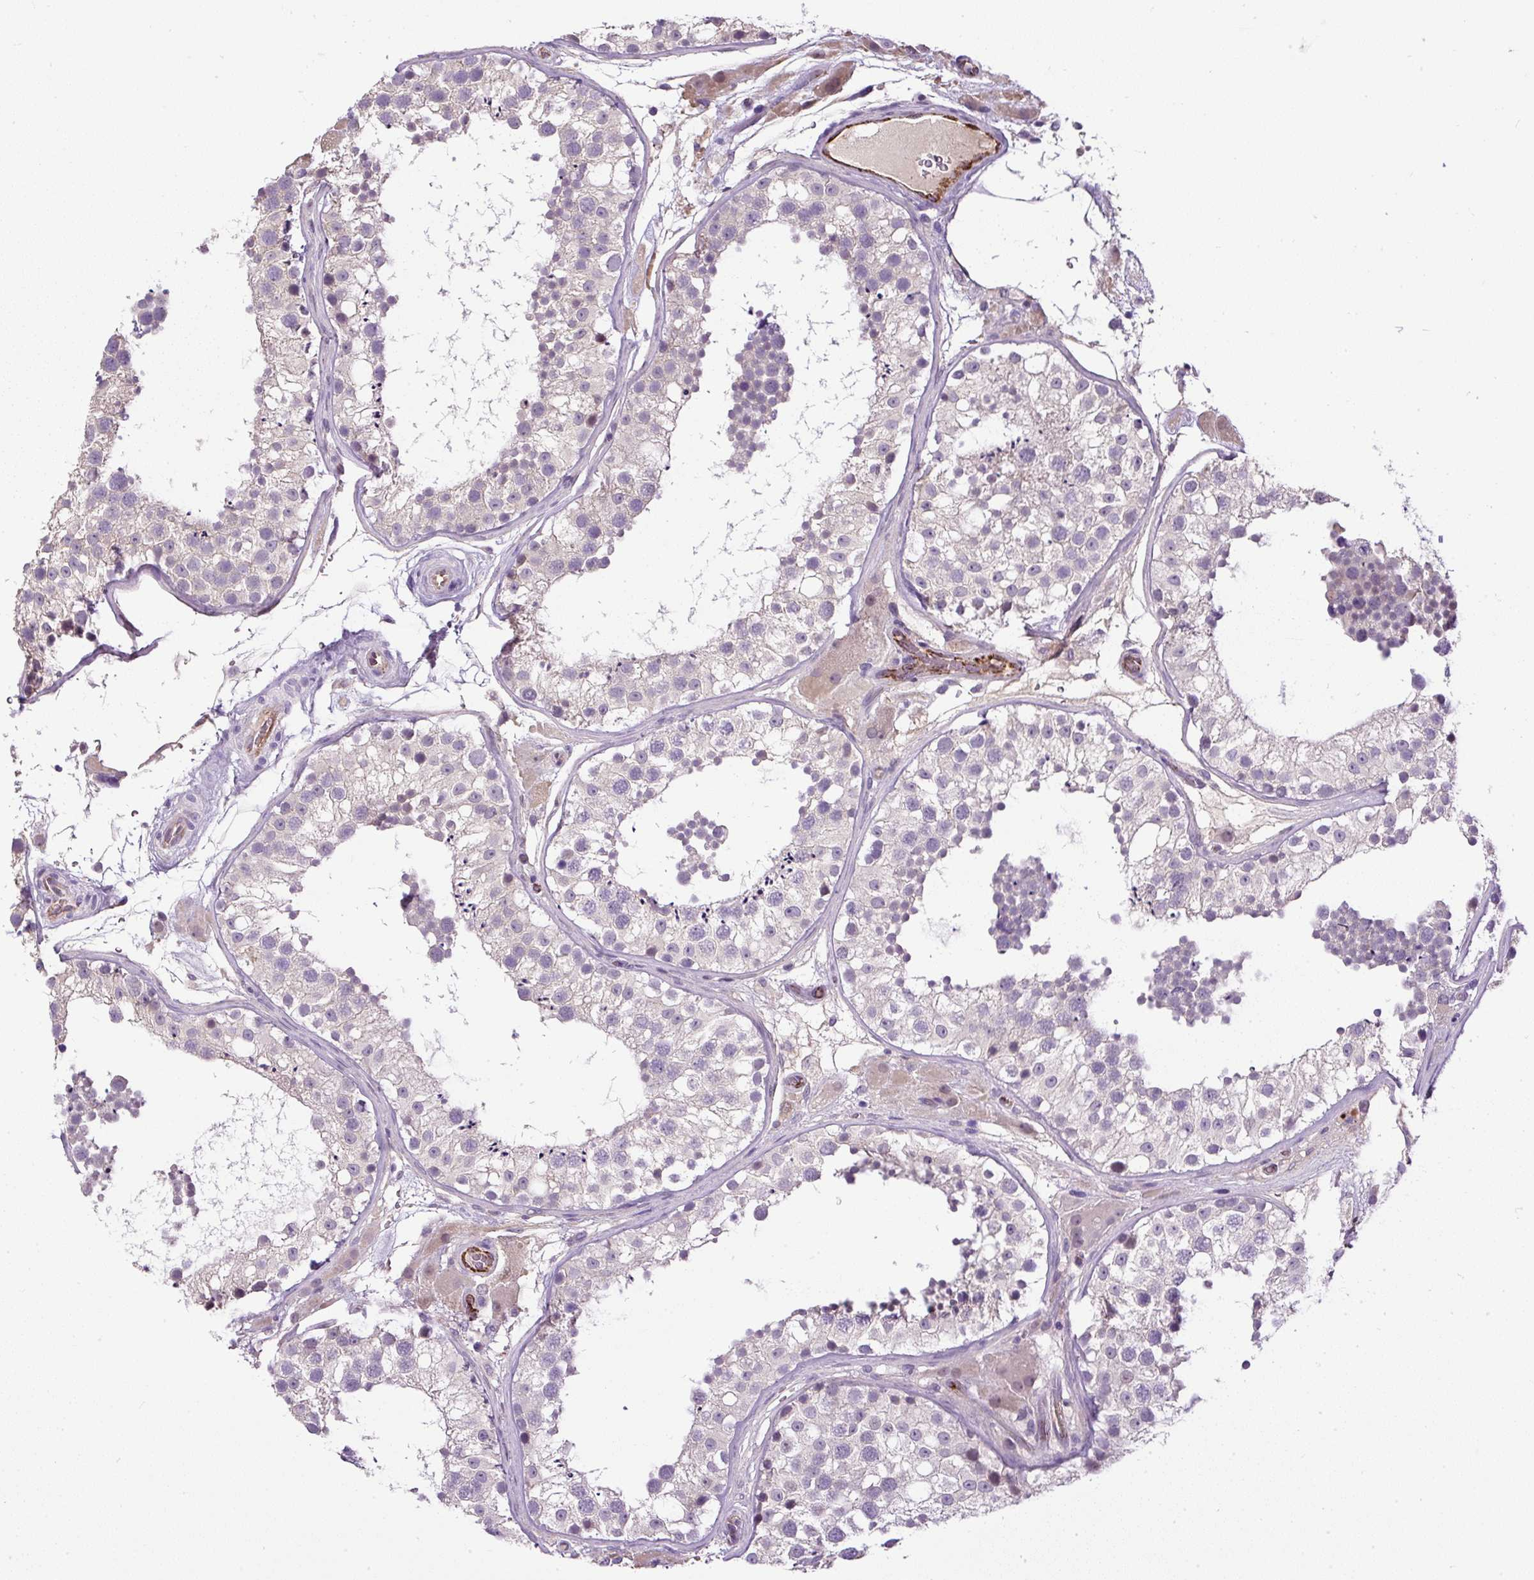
{"staining": {"intensity": "negative", "quantity": "none", "location": "none"}, "tissue": "testis", "cell_type": "Cells in seminiferous ducts", "image_type": "normal", "snomed": [{"axis": "morphology", "description": "Normal tissue, NOS"}, {"axis": "topography", "description": "Testis"}], "caption": "IHC of normal human testis displays no positivity in cells in seminiferous ducts. Brightfield microscopy of IHC stained with DAB (3,3'-diaminobenzidine) (brown) and hematoxylin (blue), captured at high magnification.", "gene": "LEFTY1", "patient": {"sex": "male", "age": 26}}